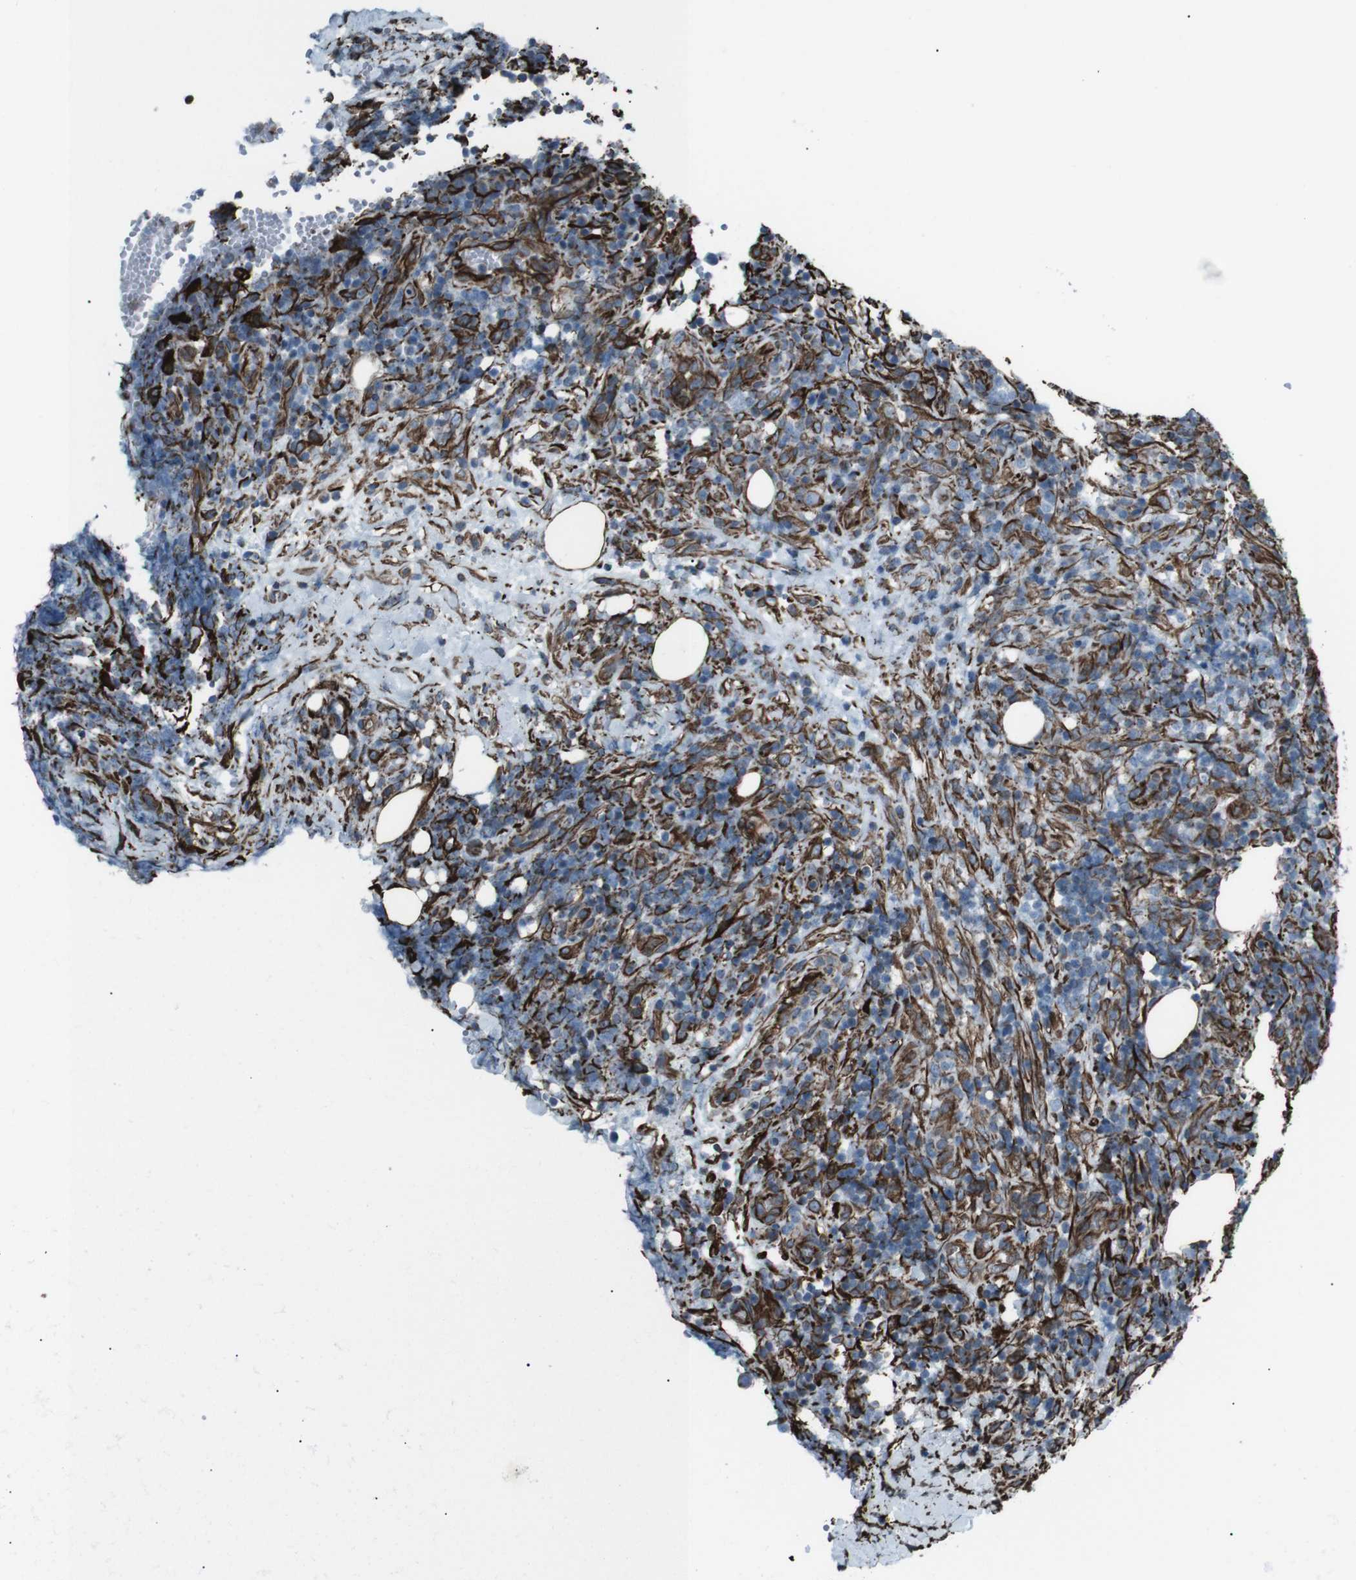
{"staining": {"intensity": "moderate", "quantity": "25%-75%", "location": "cytoplasmic/membranous"}, "tissue": "lymphoma", "cell_type": "Tumor cells", "image_type": "cancer", "snomed": [{"axis": "morphology", "description": "Malignant lymphoma, non-Hodgkin's type, High grade"}, {"axis": "topography", "description": "Lymph node"}], "caption": "IHC (DAB) staining of human lymphoma reveals moderate cytoplasmic/membranous protein expression in about 25%-75% of tumor cells.", "gene": "ZDHHC6", "patient": {"sex": "female", "age": 76}}